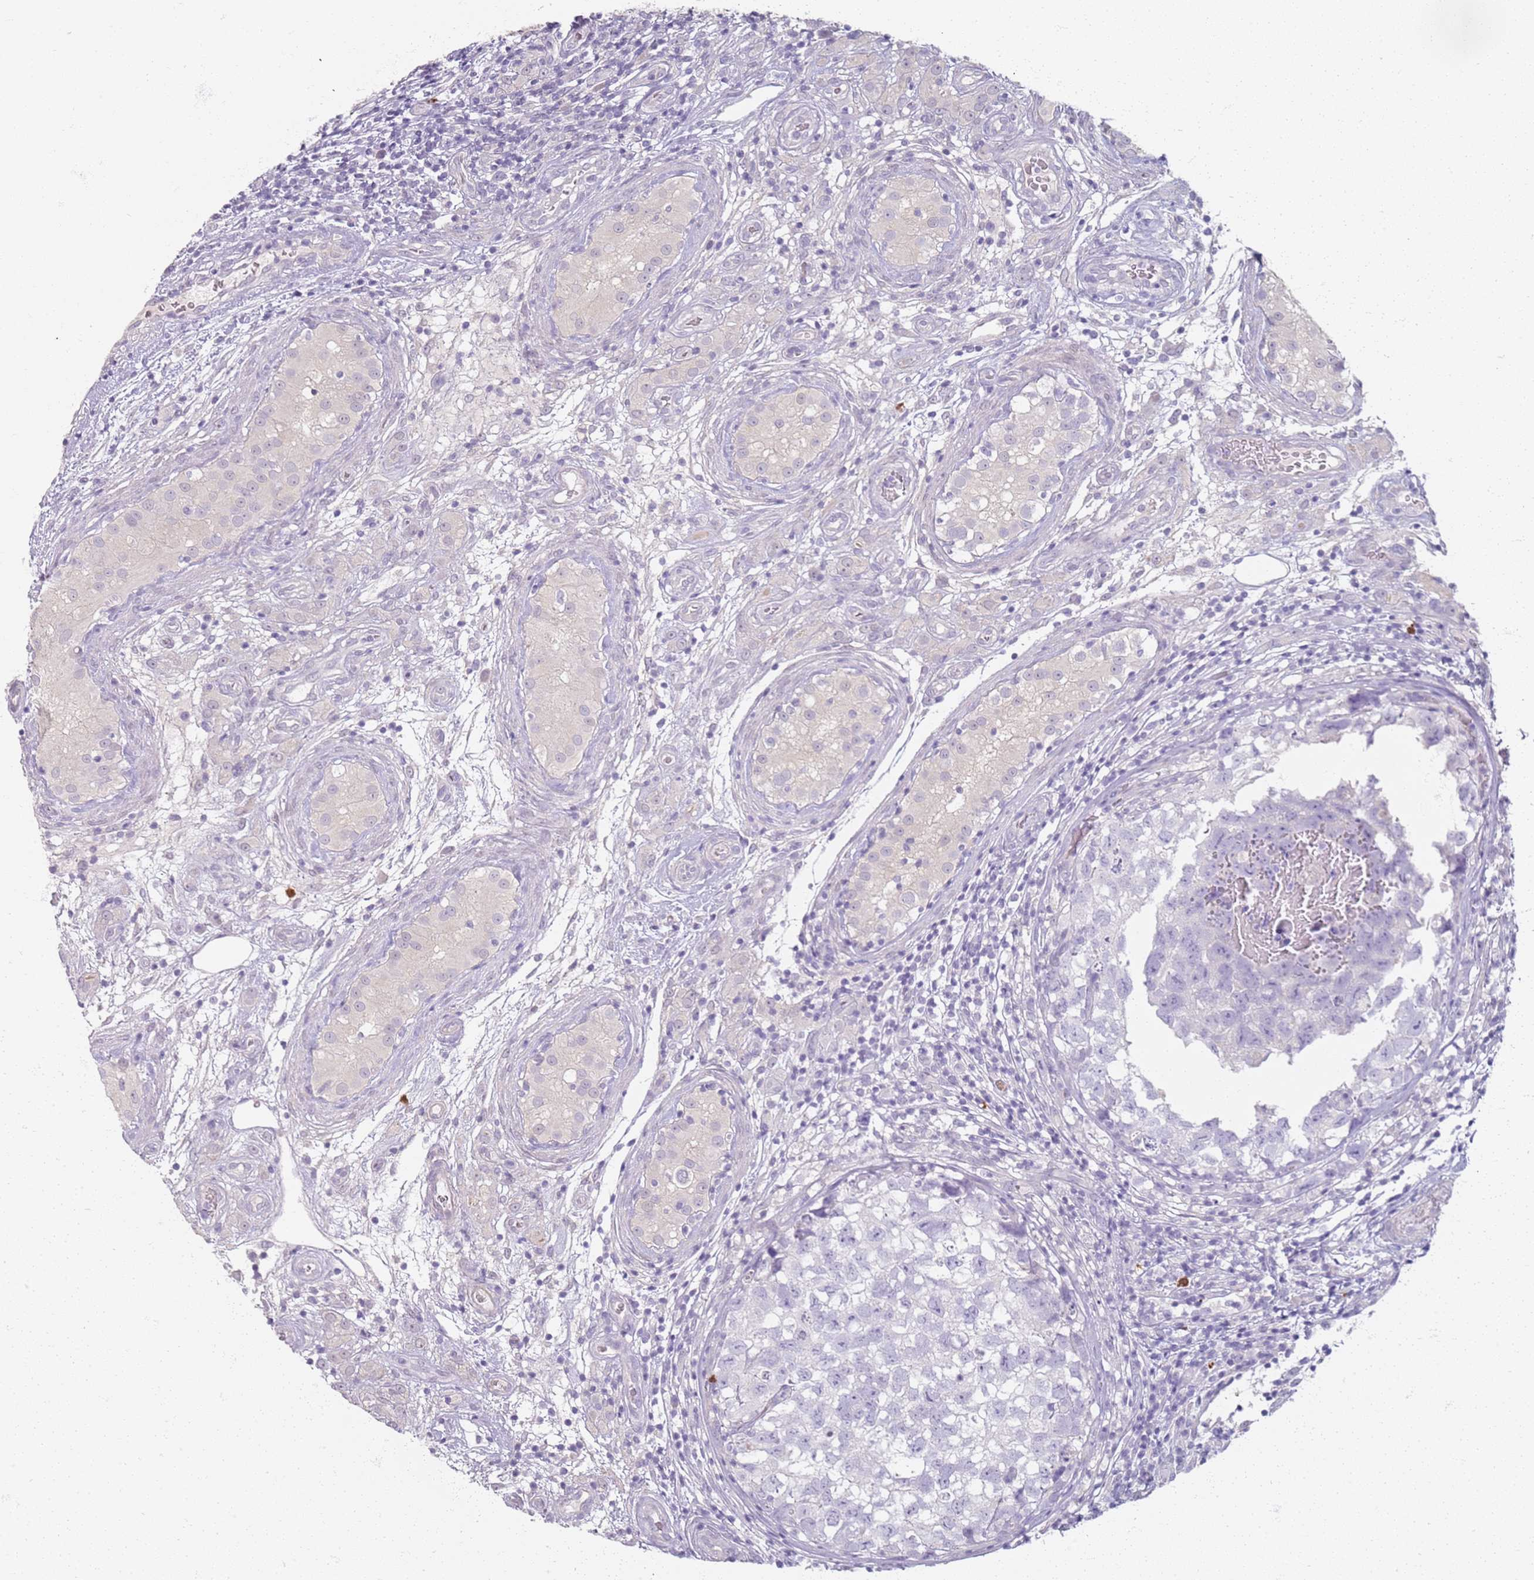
{"staining": {"intensity": "negative", "quantity": "none", "location": "none"}, "tissue": "testis cancer", "cell_type": "Tumor cells", "image_type": "cancer", "snomed": [{"axis": "morphology", "description": "Seminoma, NOS"}, {"axis": "morphology", "description": "Carcinoma, Embryonal, NOS"}, {"axis": "topography", "description": "Testis"}], "caption": "An image of testis cancer stained for a protein reveals no brown staining in tumor cells.", "gene": "CD40LG", "patient": {"sex": "male", "age": 29}}